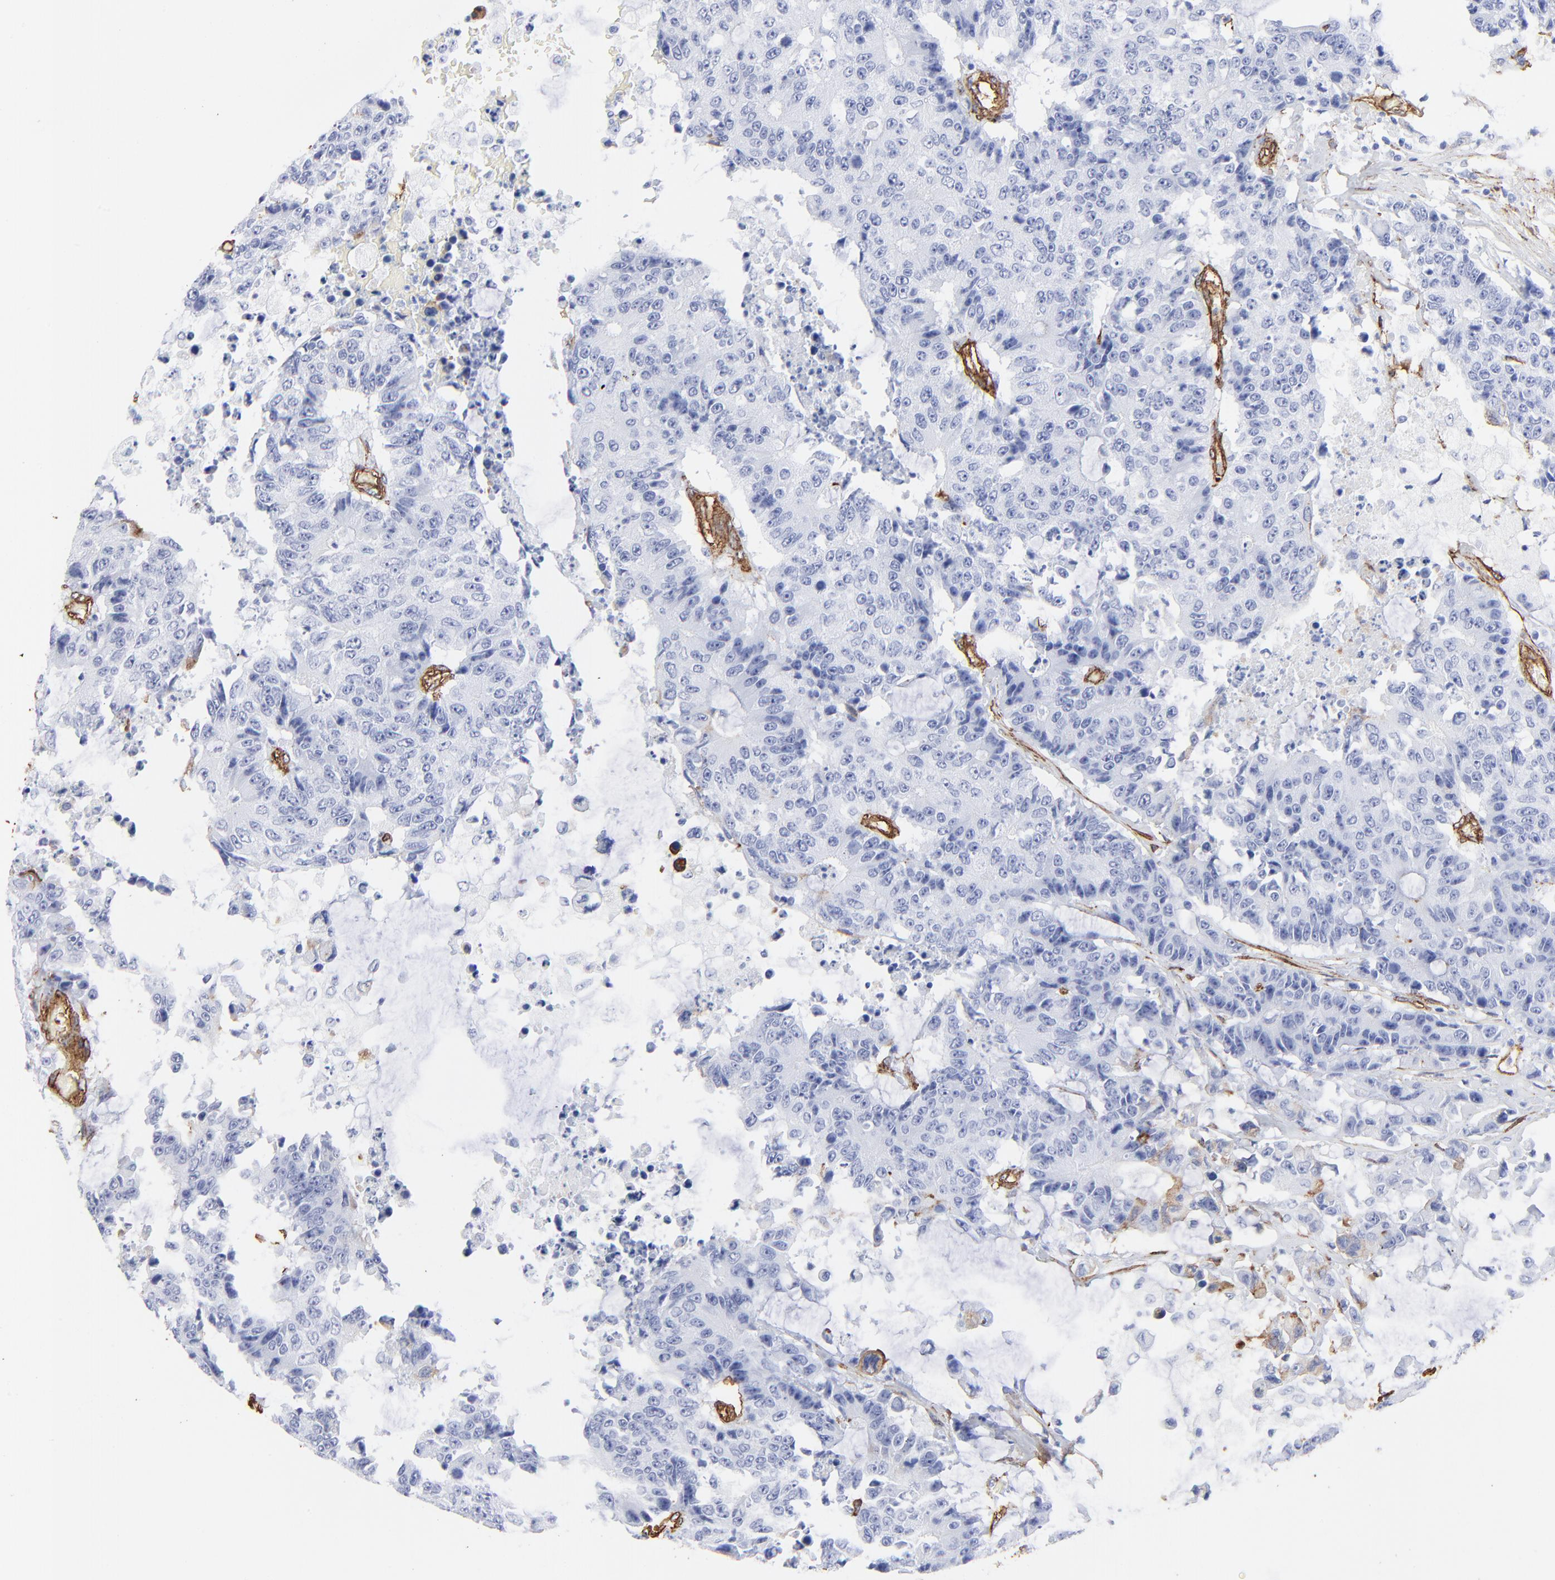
{"staining": {"intensity": "negative", "quantity": "none", "location": "none"}, "tissue": "colorectal cancer", "cell_type": "Tumor cells", "image_type": "cancer", "snomed": [{"axis": "morphology", "description": "Adenocarcinoma, NOS"}, {"axis": "topography", "description": "Colon"}], "caption": "A high-resolution histopathology image shows immunohistochemistry staining of colorectal adenocarcinoma, which reveals no significant positivity in tumor cells.", "gene": "CAV1", "patient": {"sex": "female", "age": 86}}